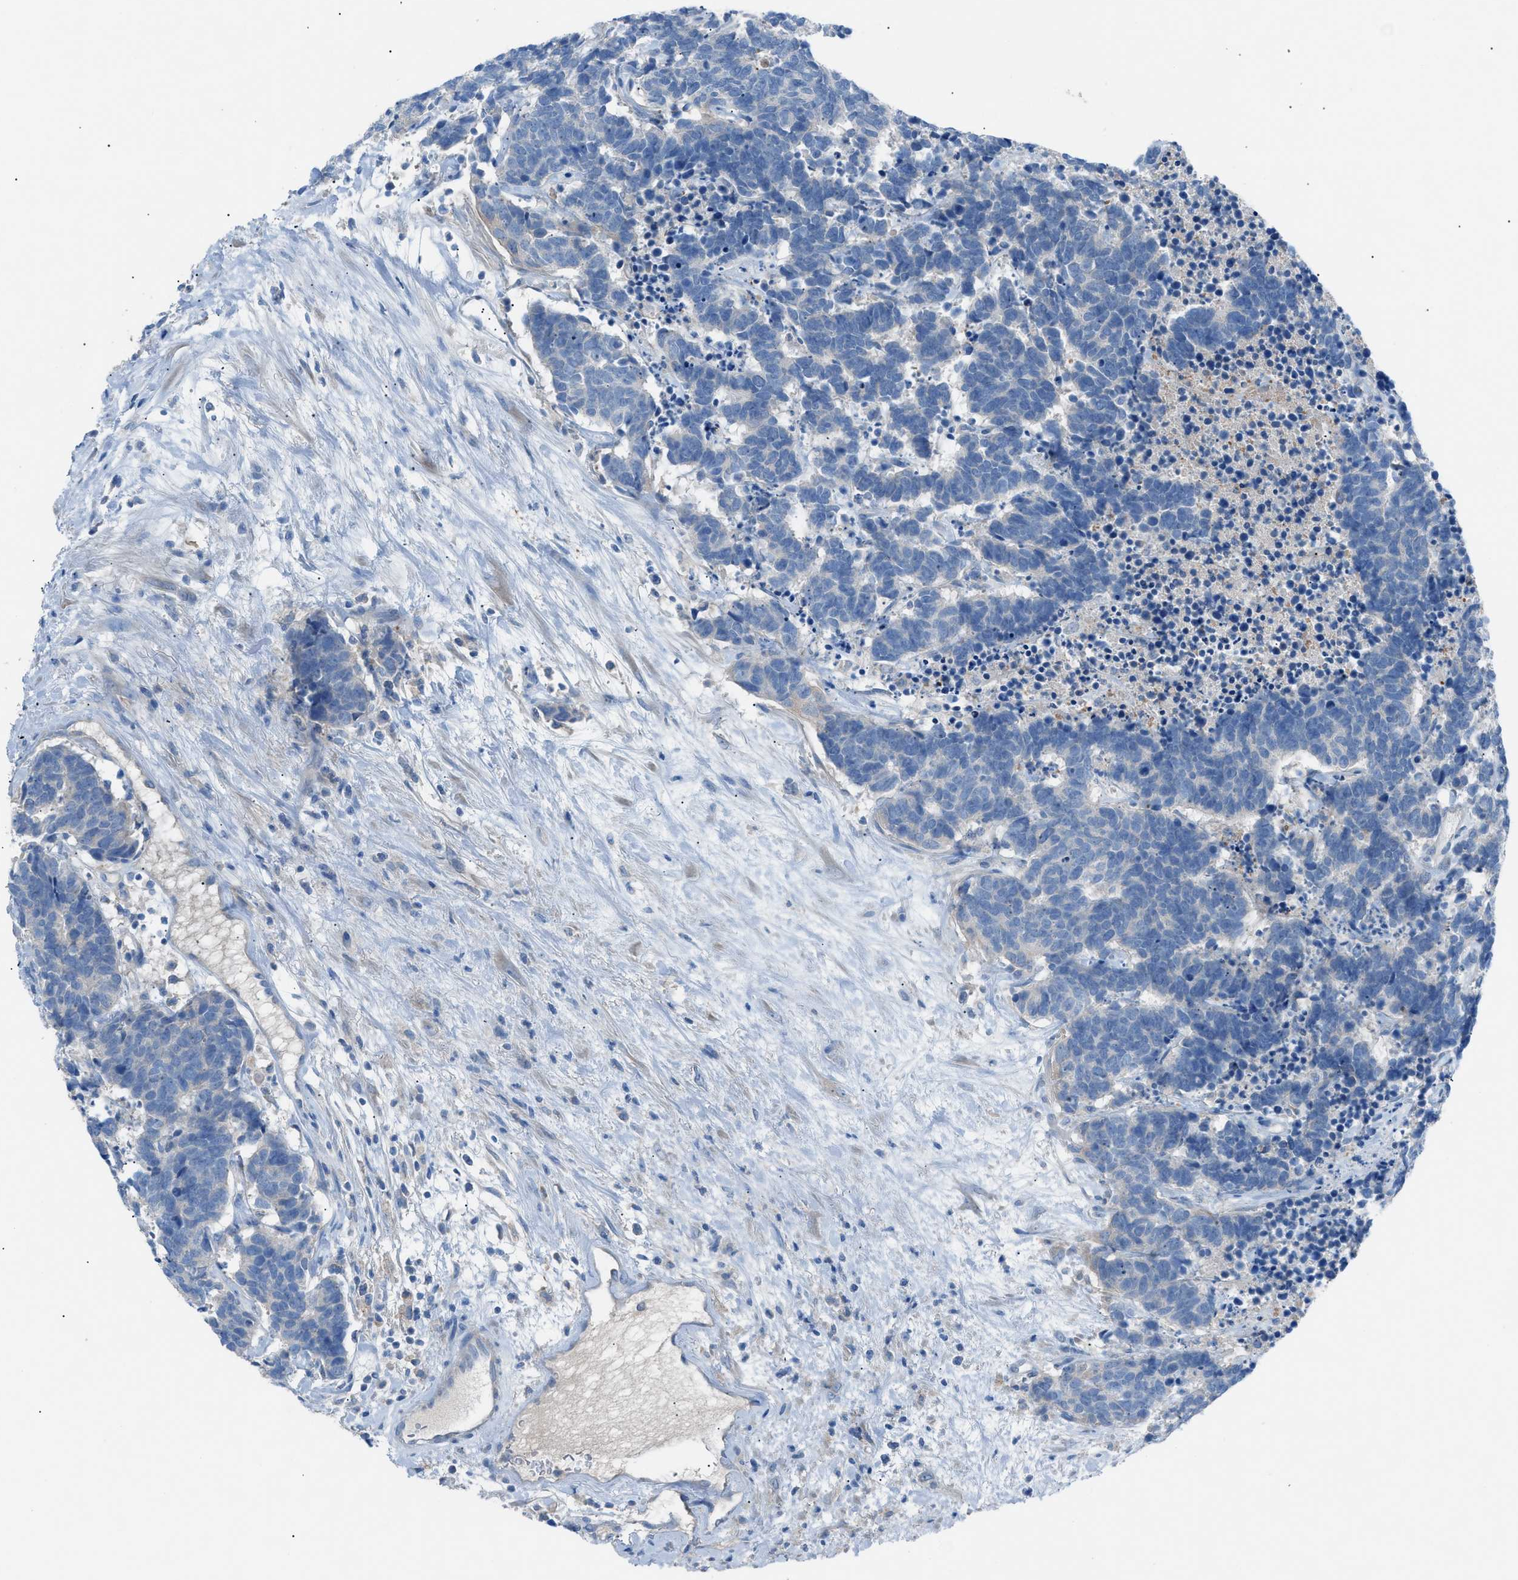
{"staining": {"intensity": "negative", "quantity": "none", "location": "none"}, "tissue": "carcinoid", "cell_type": "Tumor cells", "image_type": "cancer", "snomed": [{"axis": "morphology", "description": "Carcinoma, NOS"}, {"axis": "morphology", "description": "Carcinoid, malignant, NOS"}, {"axis": "topography", "description": "Urinary bladder"}], "caption": "Carcinoid was stained to show a protein in brown. There is no significant expression in tumor cells.", "gene": "C5AR2", "patient": {"sex": "male", "age": 57}}